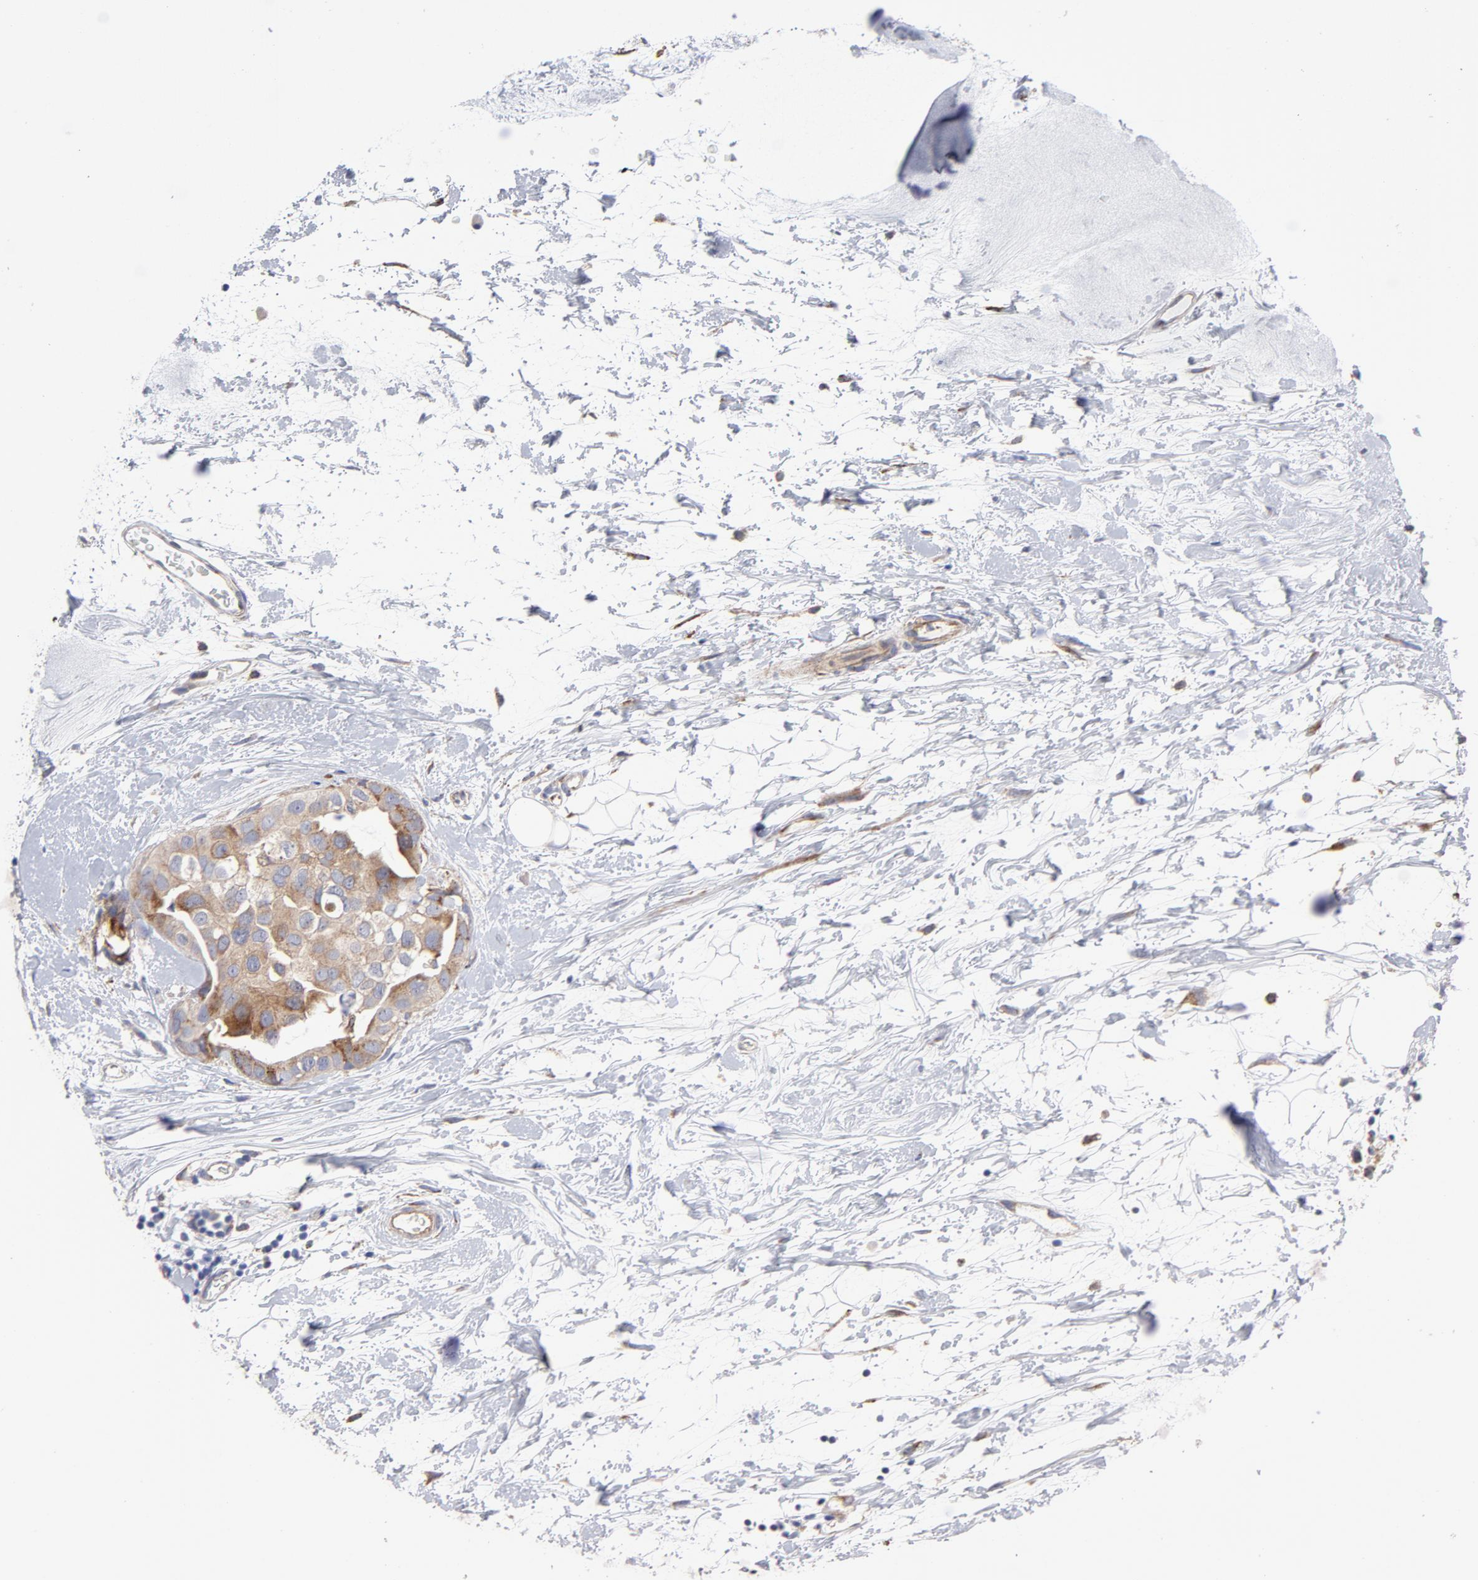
{"staining": {"intensity": "moderate", "quantity": ">75%", "location": "cytoplasmic/membranous"}, "tissue": "breast cancer", "cell_type": "Tumor cells", "image_type": "cancer", "snomed": [{"axis": "morphology", "description": "Duct carcinoma"}, {"axis": "topography", "description": "Breast"}], "caption": "Immunohistochemistry (IHC) image of neoplastic tissue: breast cancer (invasive ductal carcinoma) stained using immunohistochemistry reveals medium levels of moderate protein expression localized specifically in the cytoplasmic/membranous of tumor cells, appearing as a cytoplasmic/membranous brown color.", "gene": "RAPGEF3", "patient": {"sex": "female", "age": 40}}